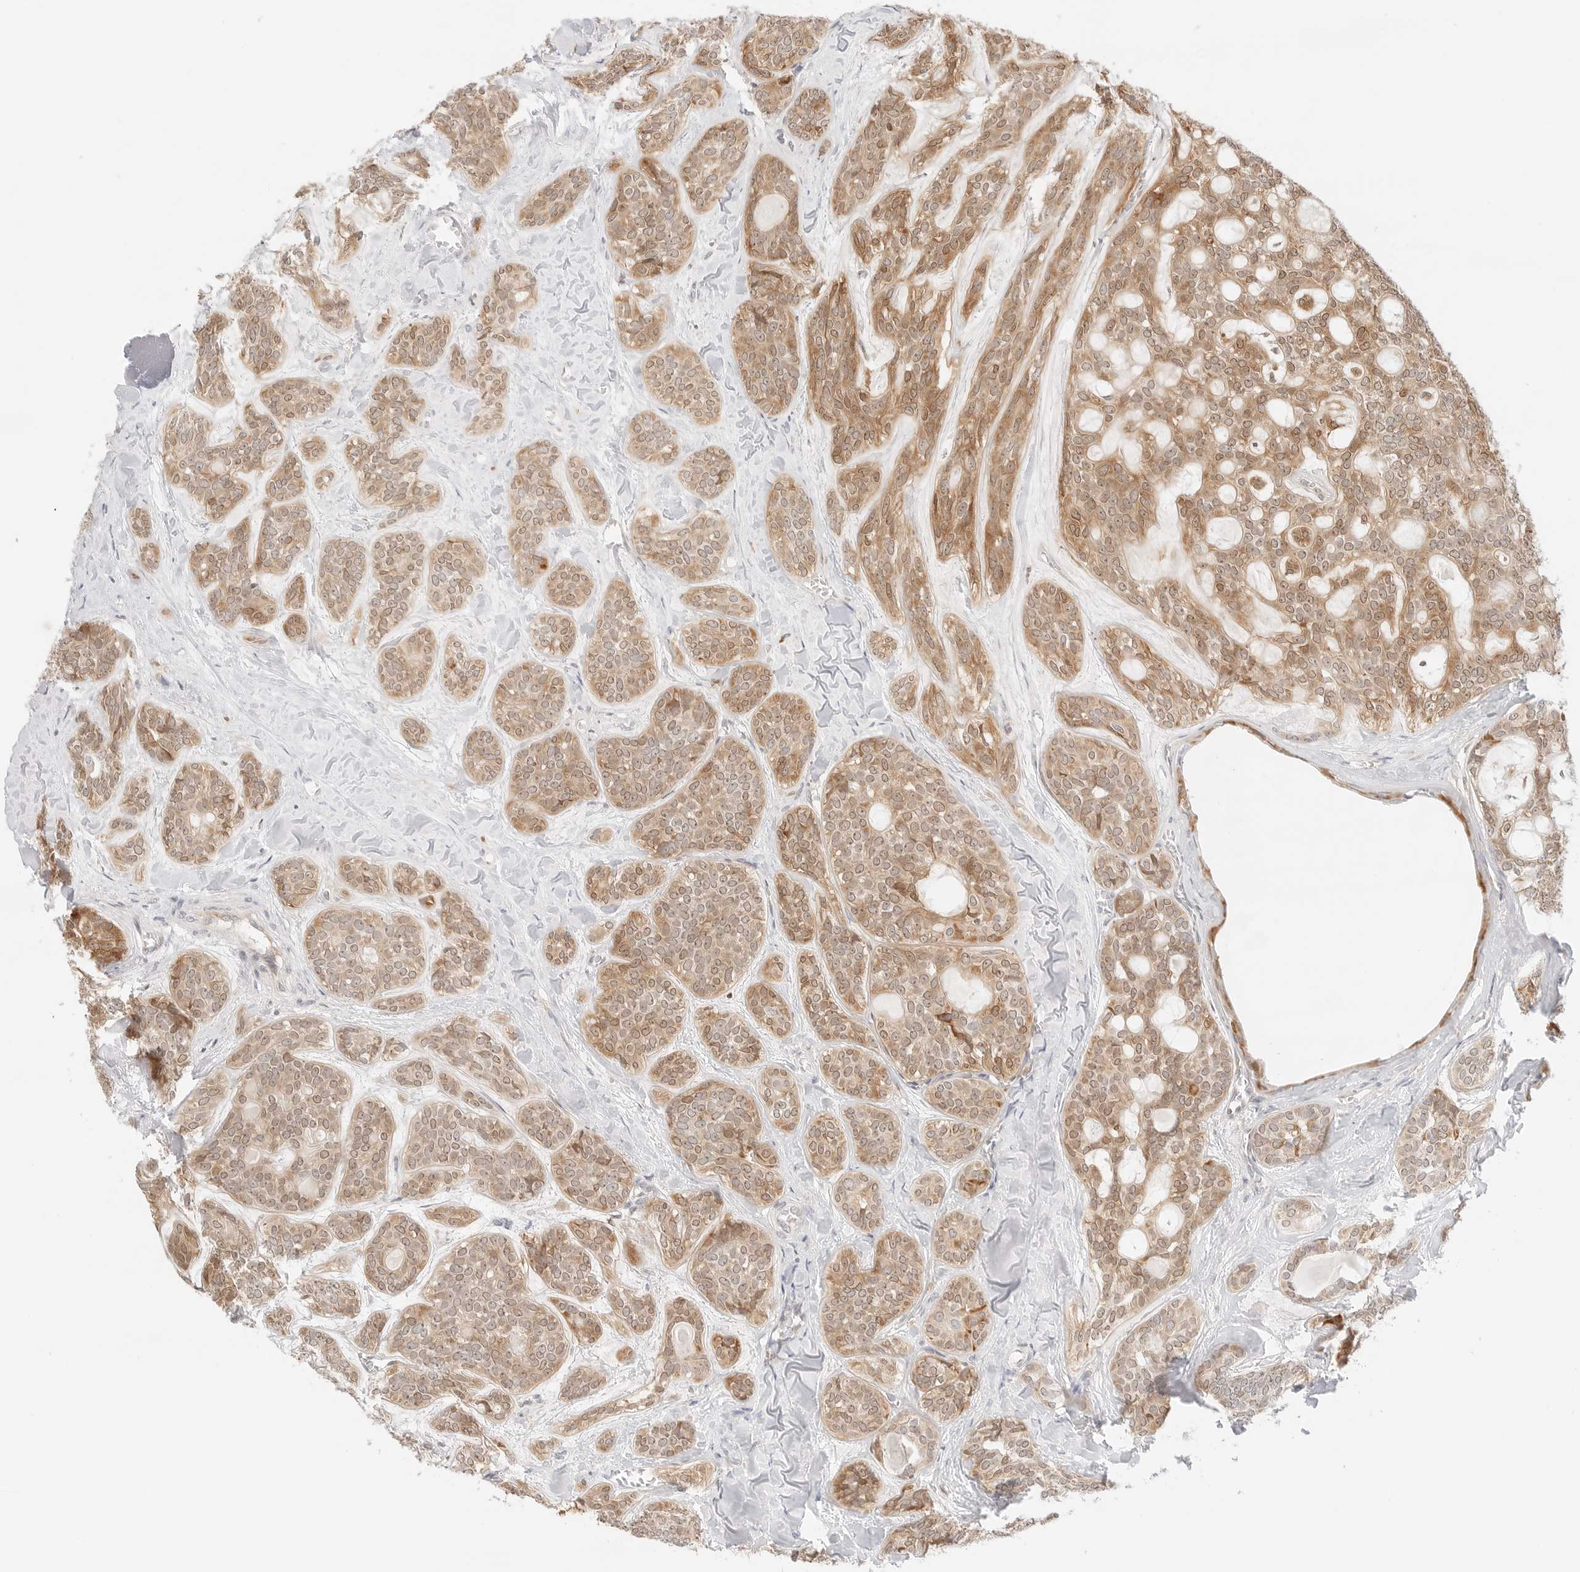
{"staining": {"intensity": "moderate", "quantity": ">75%", "location": "cytoplasmic/membranous,nuclear"}, "tissue": "head and neck cancer", "cell_type": "Tumor cells", "image_type": "cancer", "snomed": [{"axis": "morphology", "description": "Adenocarcinoma, NOS"}, {"axis": "topography", "description": "Head-Neck"}], "caption": "Tumor cells exhibit medium levels of moderate cytoplasmic/membranous and nuclear positivity in approximately >75% of cells in head and neck adenocarcinoma. (brown staining indicates protein expression, while blue staining denotes nuclei).", "gene": "ERO1B", "patient": {"sex": "male", "age": 66}}